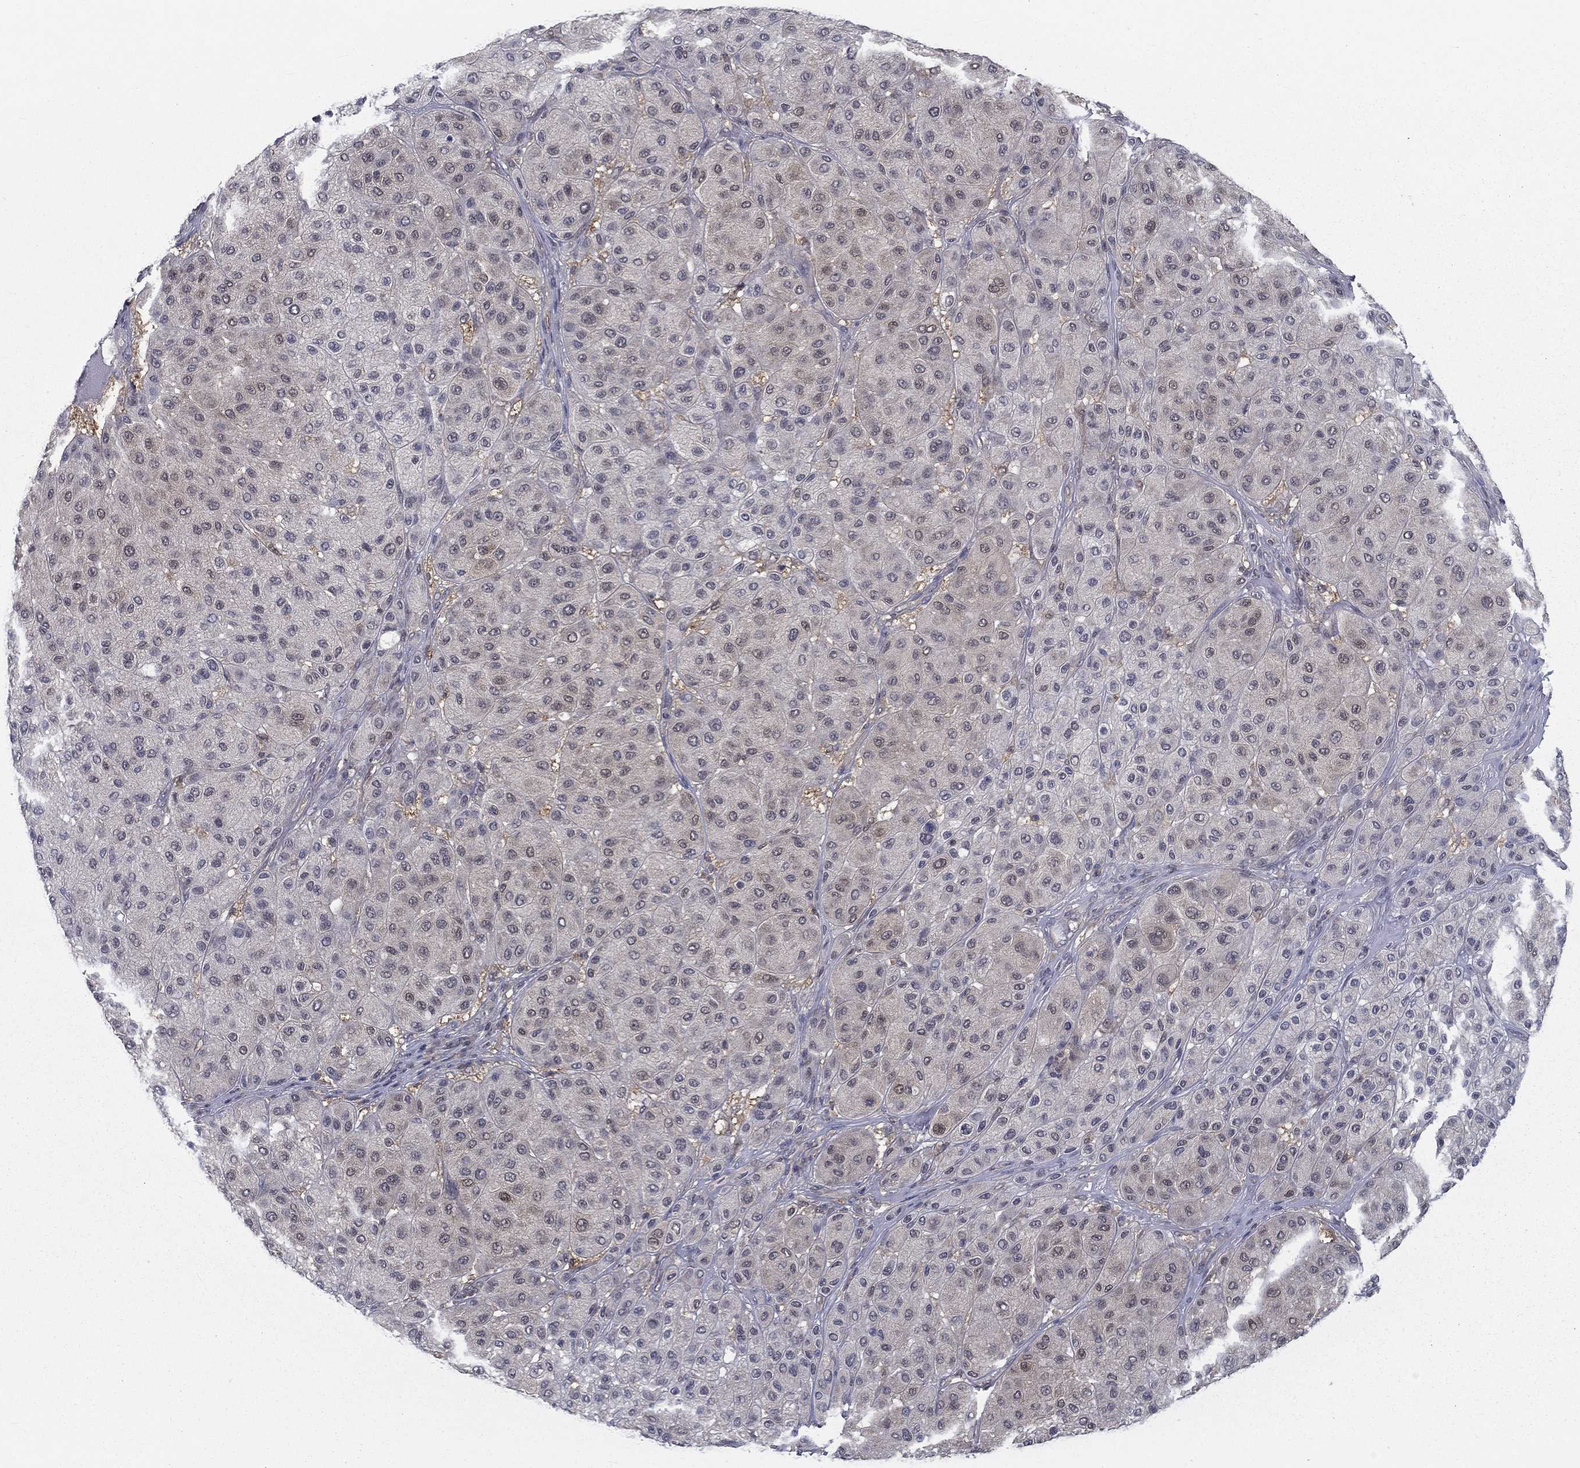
{"staining": {"intensity": "negative", "quantity": "none", "location": "none"}, "tissue": "melanoma", "cell_type": "Tumor cells", "image_type": "cancer", "snomed": [{"axis": "morphology", "description": "Malignant melanoma, Metastatic site"}, {"axis": "topography", "description": "Smooth muscle"}], "caption": "Melanoma was stained to show a protein in brown. There is no significant expression in tumor cells.", "gene": "NIT2", "patient": {"sex": "male", "age": 41}}